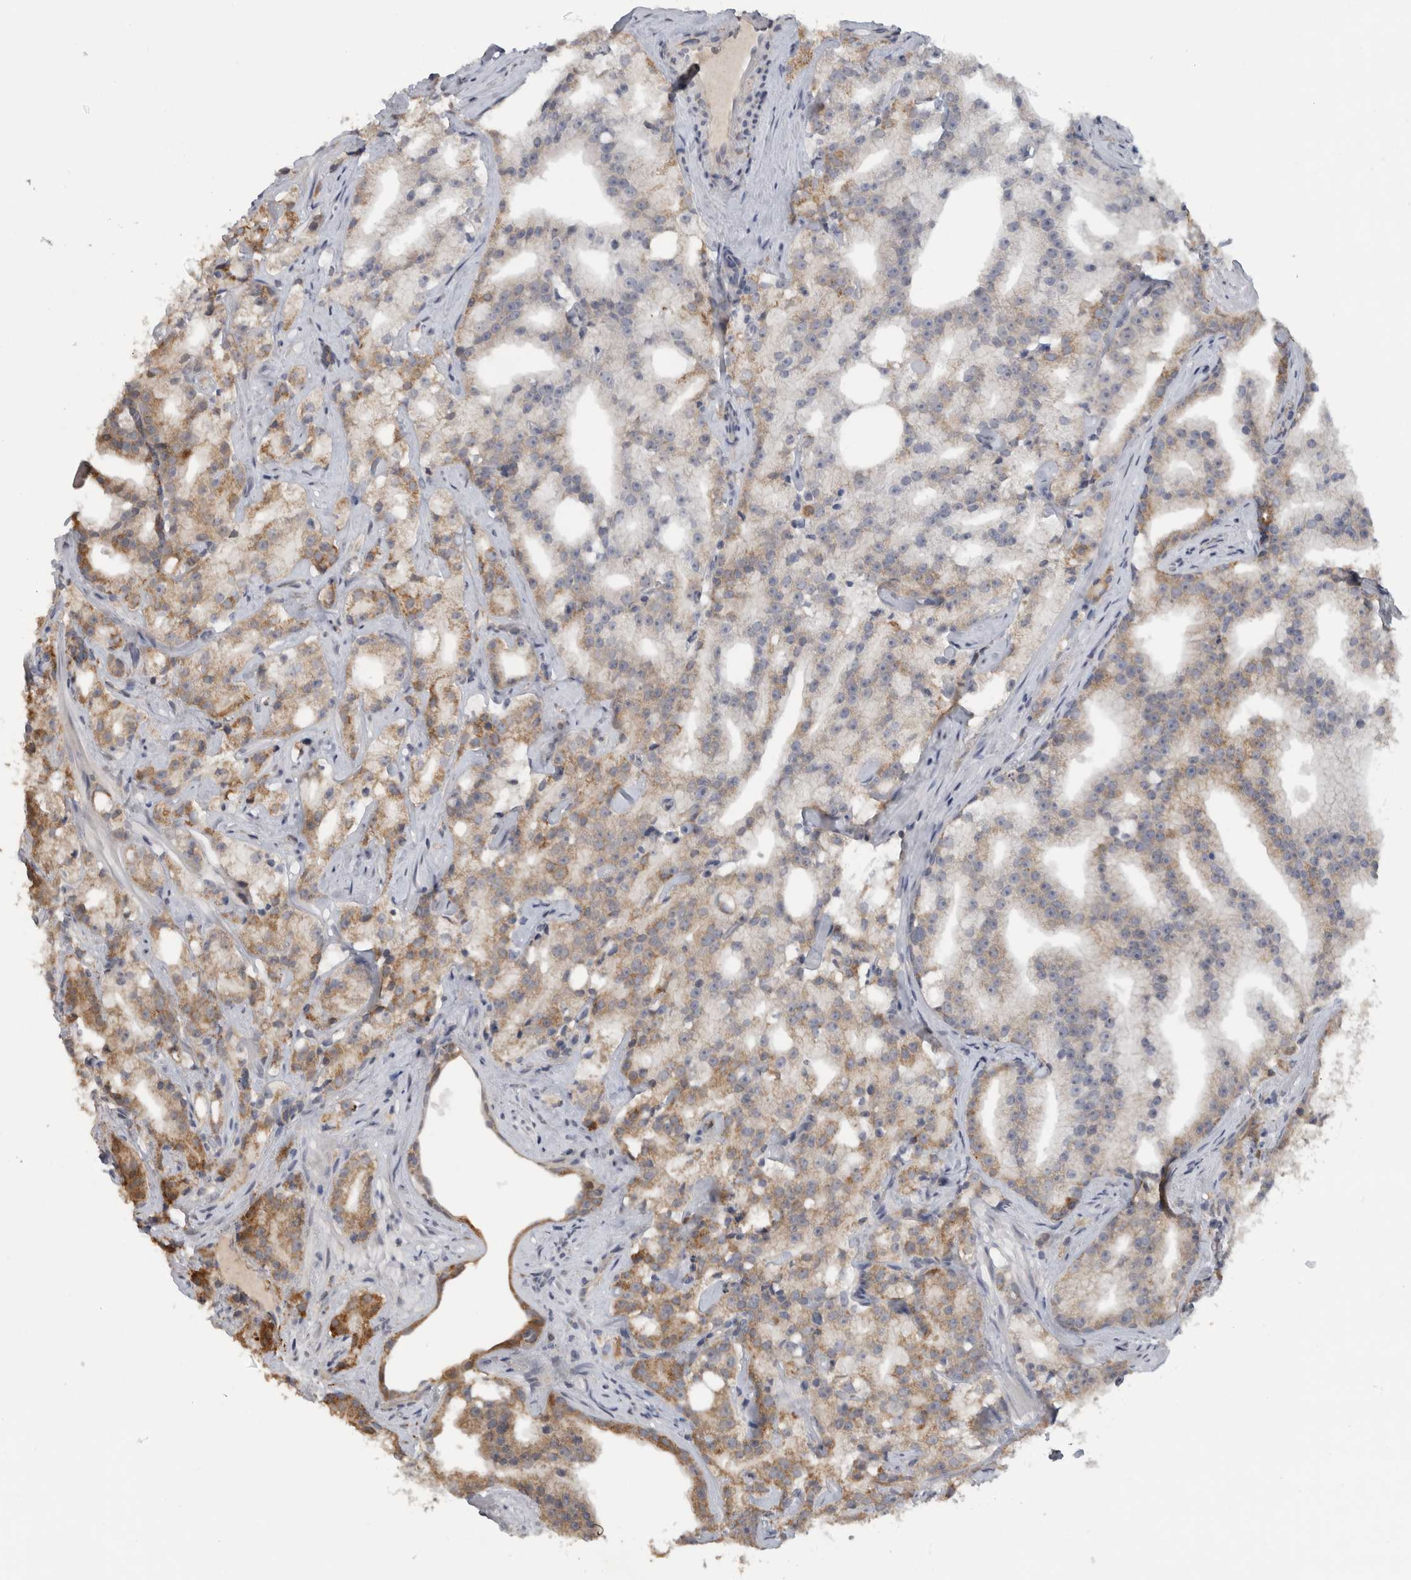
{"staining": {"intensity": "moderate", "quantity": "25%-75%", "location": "cytoplasmic/membranous"}, "tissue": "prostate cancer", "cell_type": "Tumor cells", "image_type": "cancer", "snomed": [{"axis": "morphology", "description": "Adenocarcinoma, High grade"}, {"axis": "topography", "description": "Prostate"}], "caption": "DAB (3,3'-diaminobenzidine) immunohistochemical staining of prostate adenocarcinoma (high-grade) reveals moderate cytoplasmic/membranous protein positivity in approximately 25%-75% of tumor cells. The staining is performed using DAB brown chromogen to label protein expression. The nuclei are counter-stained blue using hematoxylin.", "gene": "DYRK2", "patient": {"sex": "male", "age": 64}}